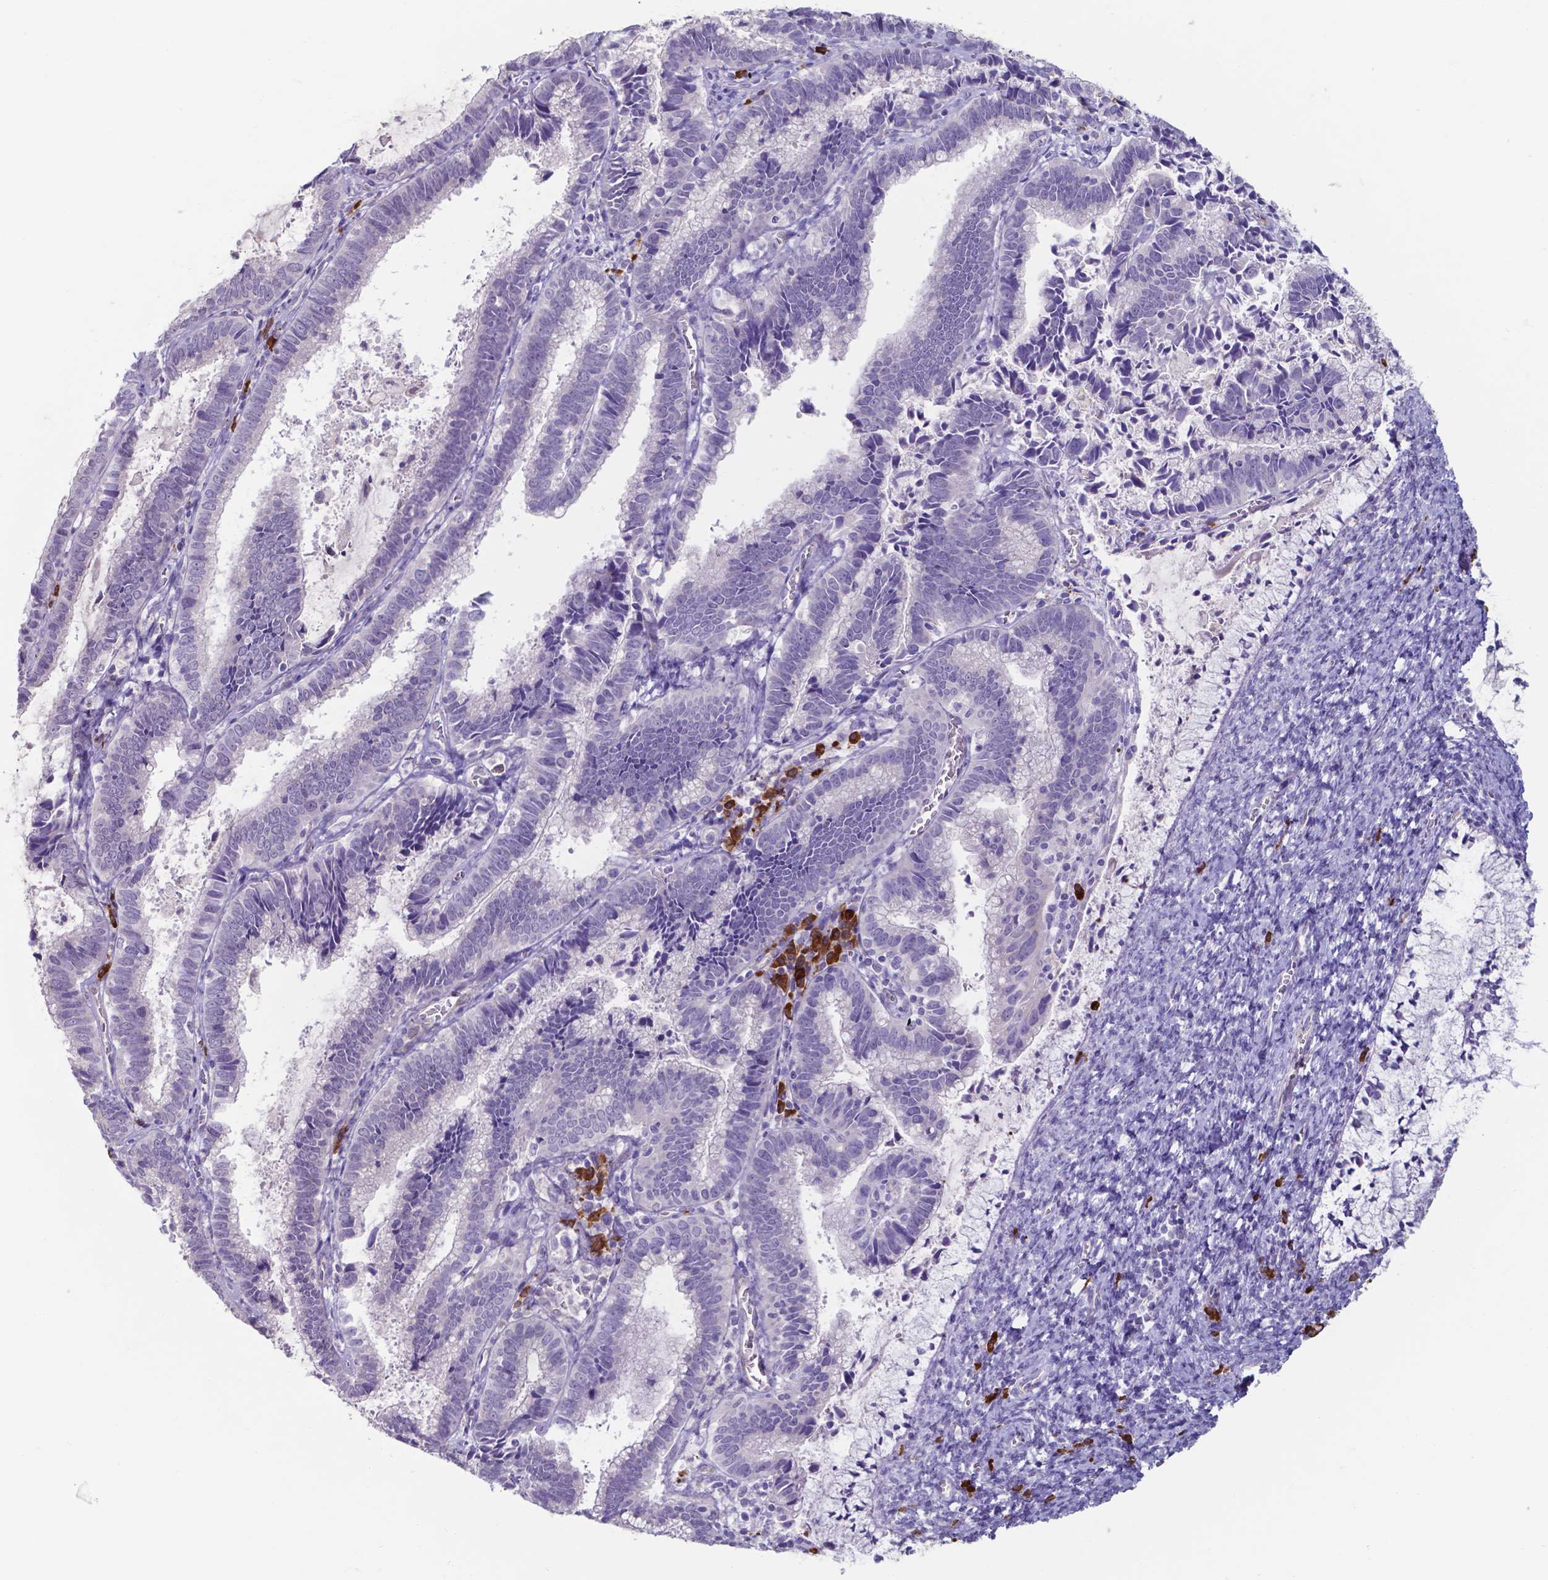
{"staining": {"intensity": "negative", "quantity": "none", "location": "none"}, "tissue": "cervical cancer", "cell_type": "Tumor cells", "image_type": "cancer", "snomed": [{"axis": "morphology", "description": "Adenocarcinoma, NOS"}, {"axis": "topography", "description": "Cervix"}], "caption": "There is no significant positivity in tumor cells of cervical adenocarcinoma. Nuclei are stained in blue.", "gene": "UBE2J1", "patient": {"sex": "female", "age": 61}}